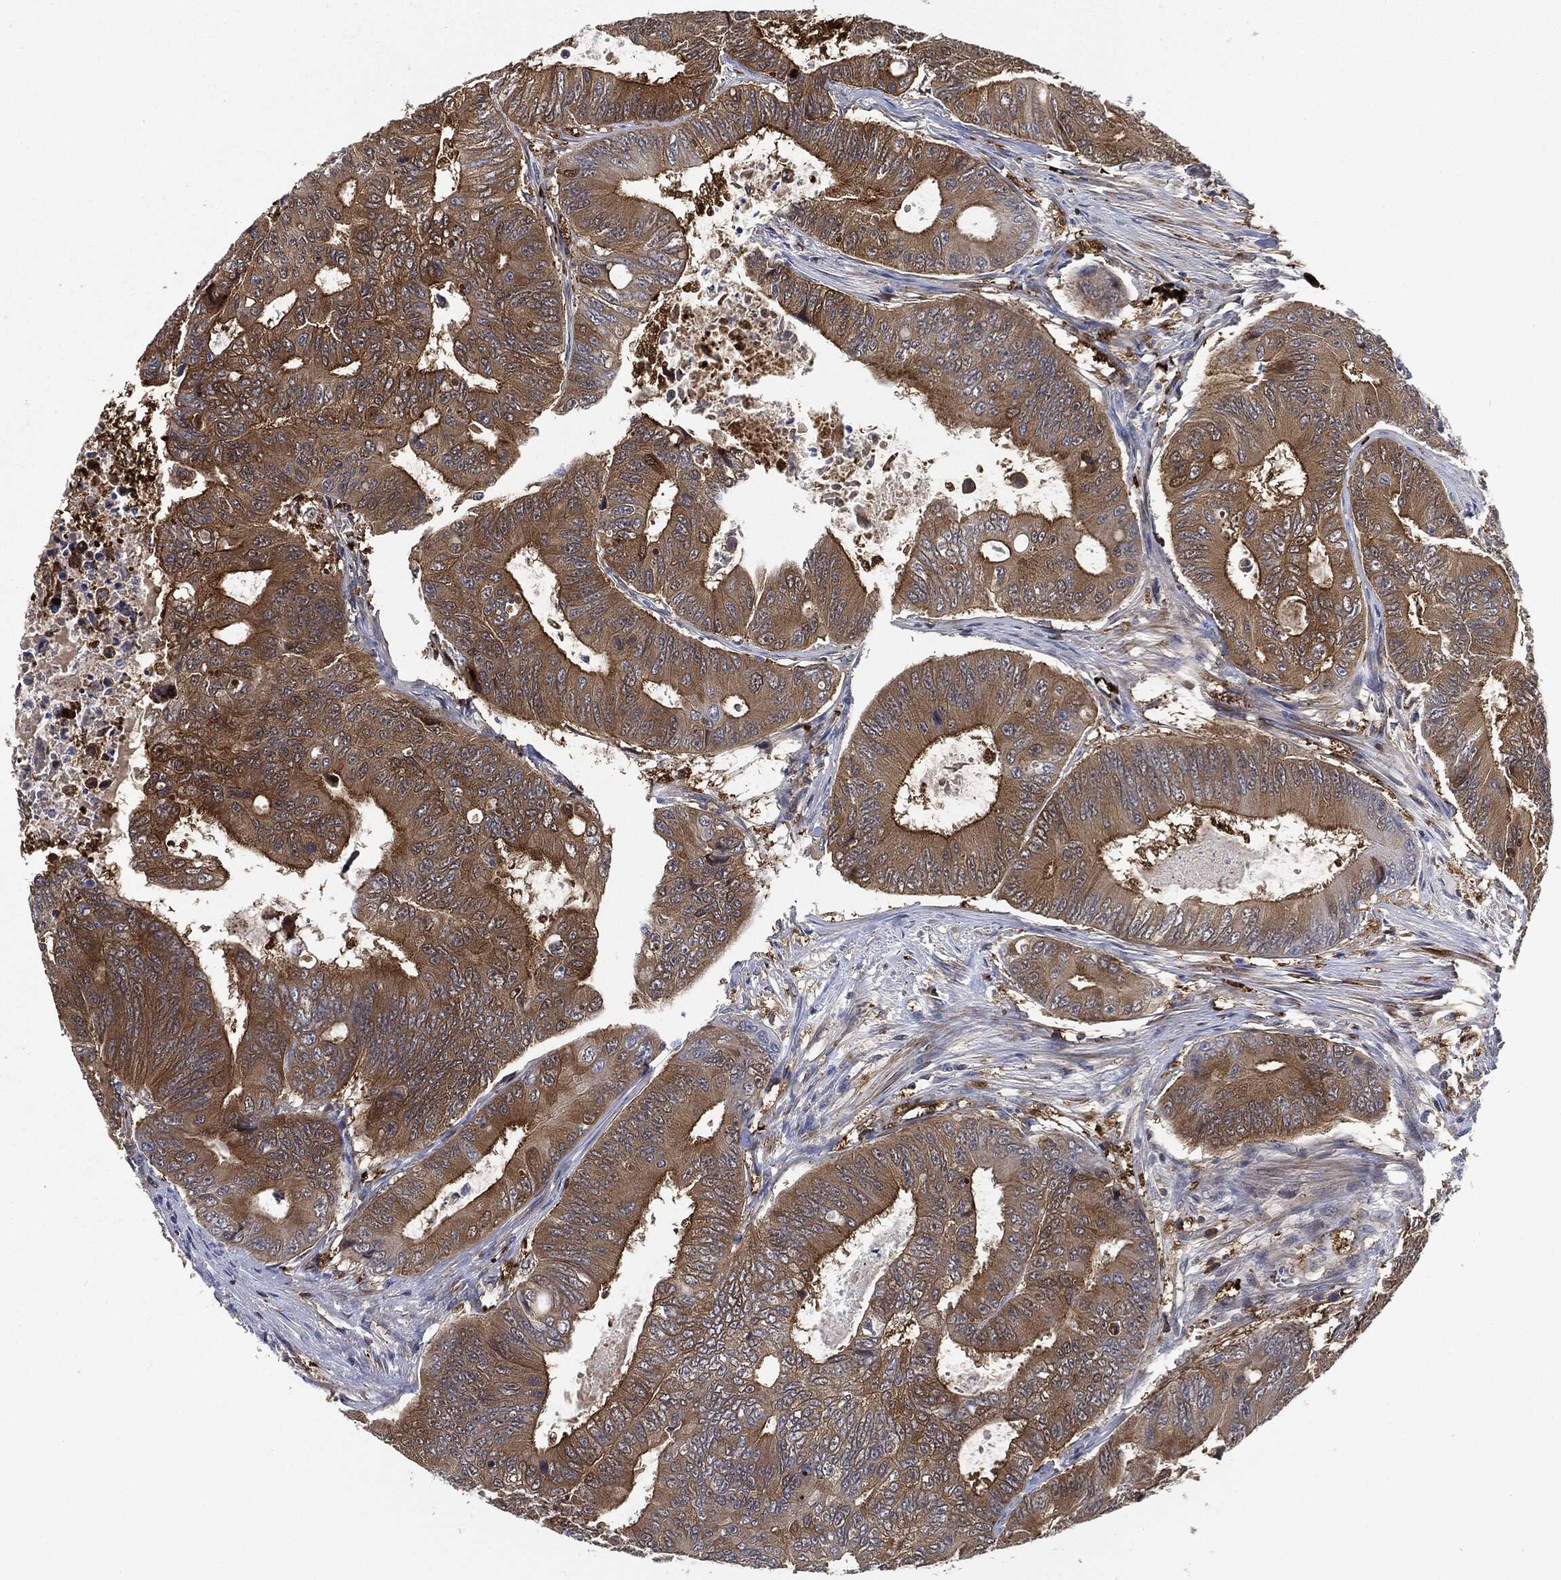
{"staining": {"intensity": "weak", "quantity": ">75%", "location": "cytoplasmic/membranous"}, "tissue": "colorectal cancer", "cell_type": "Tumor cells", "image_type": "cancer", "snomed": [{"axis": "morphology", "description": "Adenocarcinoma, NOS"}, {"axis": "topography", "description": "Colon"}], "caption": "A brown stain highlights weak cytoplasmic/membranous positivity of a protein in colorectal adenocarcinoma tumor cells.", "gene": "PRDX2", "patient": {"sex": "female", "age": 48}}